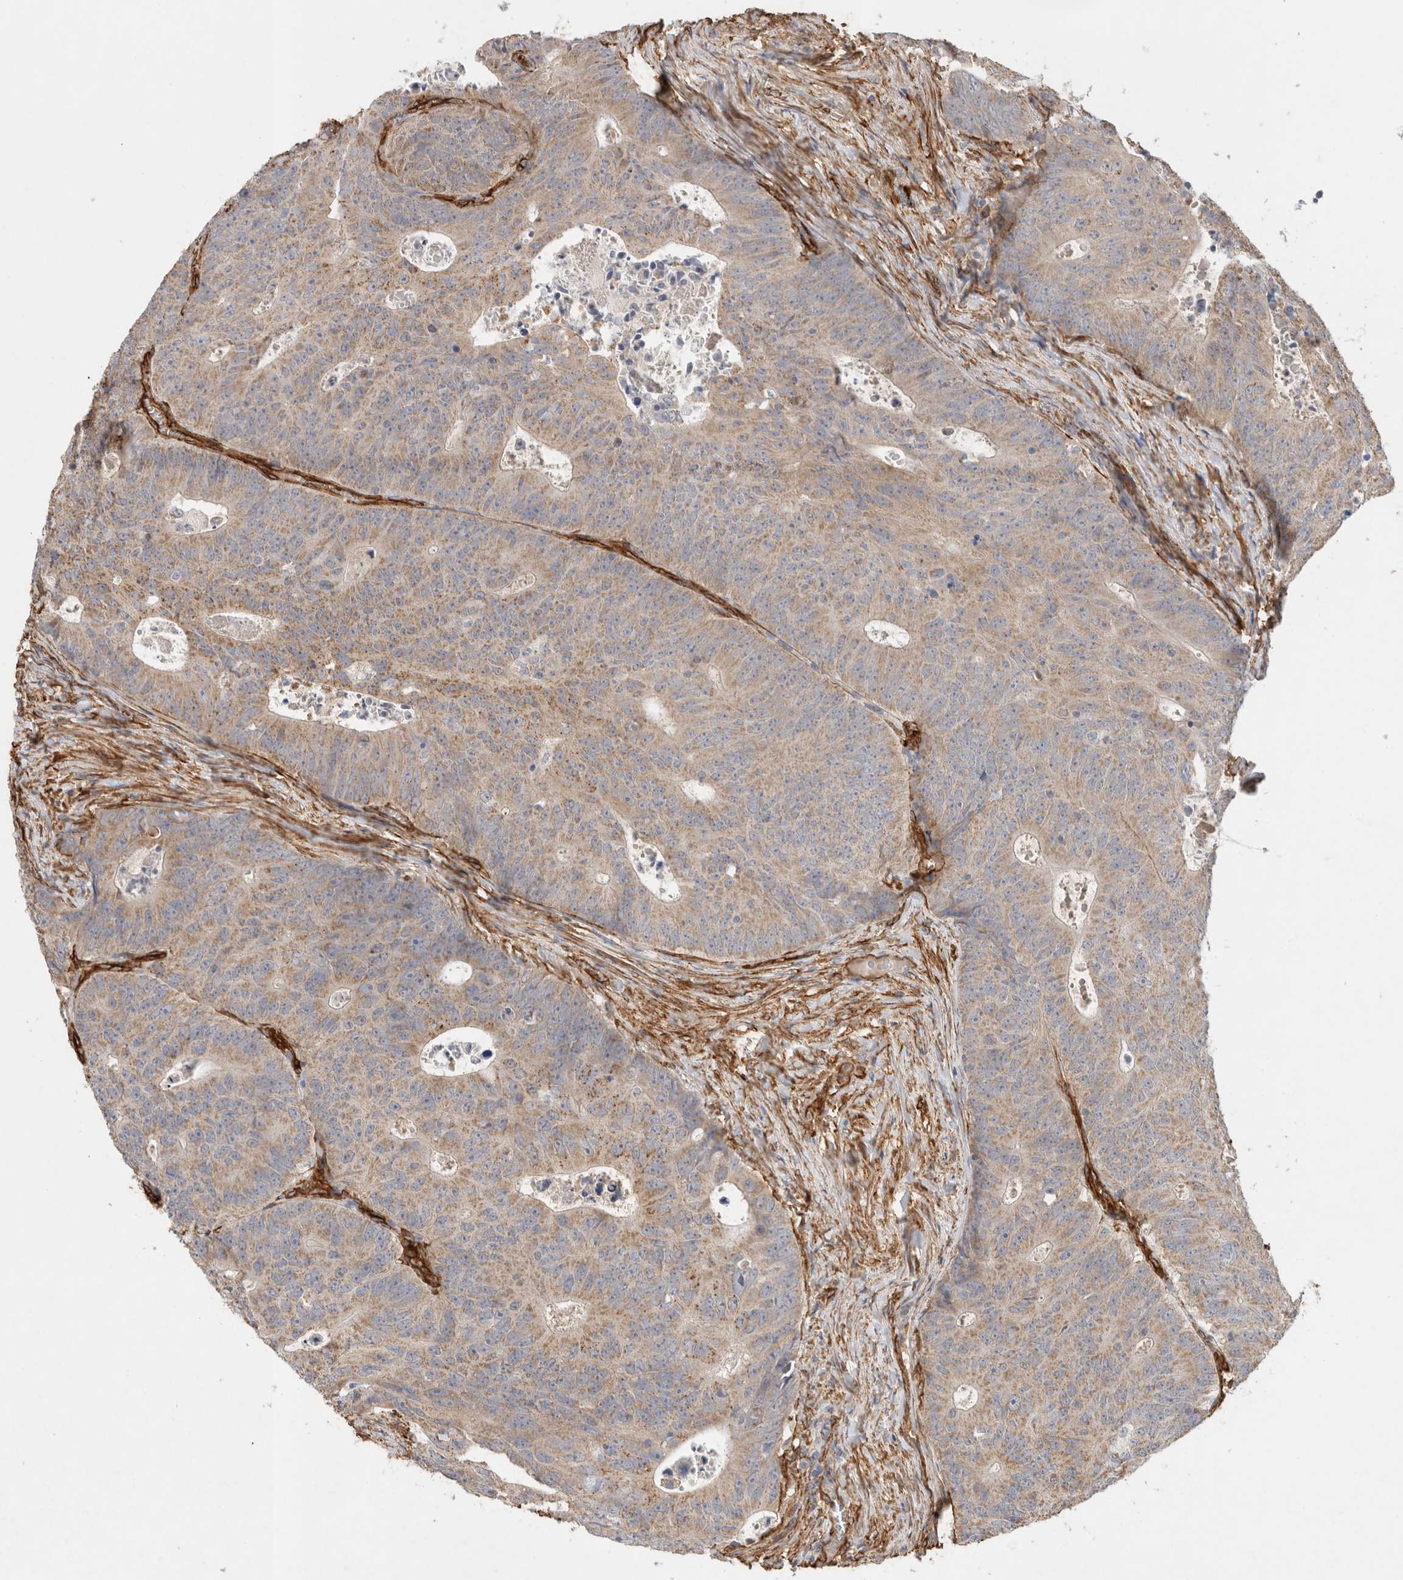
{"staining": {"intensity": "weak", "quantity": ">75%", "location": "cytoplasmic/membranous"}, "tissue": "colorectal cancer", "cell_type": "Tumor cells", "image_type": "cancer", "snomed": [{"axis": "morphology", "description": "Adenocarcinoma, NOS"}, {"axis": "topography", "description": "Colon"}], "caption": "A low amount of weak cytoplasmic/membranous expression is identified in approximately >75% of tumor cells in colorectal cancer tissue.", "gene": "JMJD4", "patient": {"sex": "male", "age": 87}}